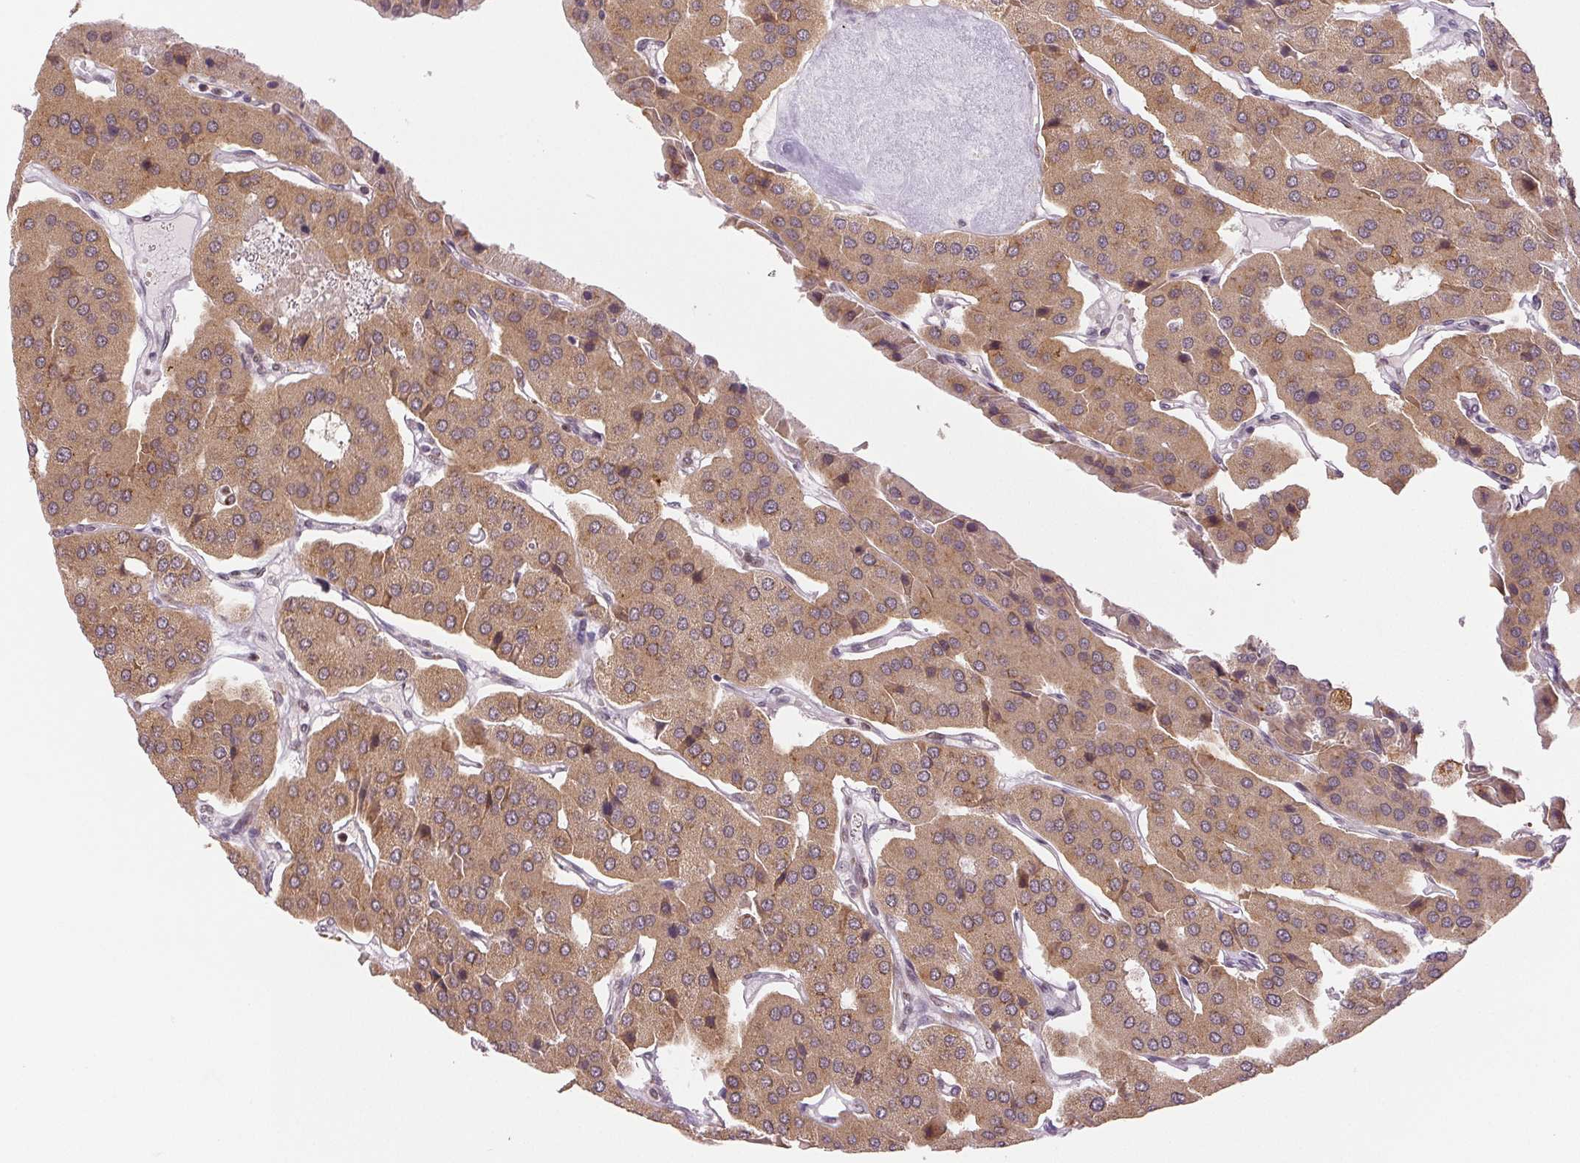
{"staining": {"intensity": "moderate", "quantity": ">75%", "location": "cytoplasmic/membranous"}, "tissue": "parathyroid gland", "cell_type": "Glandular cells", "image_type": "normal", "snomed": [{"axis": "morphology", "description": "Normal tissue, NOS"}, {"axis": "morphology", "description": "Adenoma, NOS"}, {"axis": "topography", "description": "Parathyroid gland"}], "caption": "Parathyroid gland stained with immunohistochemistry (IHC) demonstrates moderate cytoplasmic/membranous positivity in approximately >75% of glandular cells.", "gene": "GRHL3", "patient": {"sex": "female", "age": 86}}